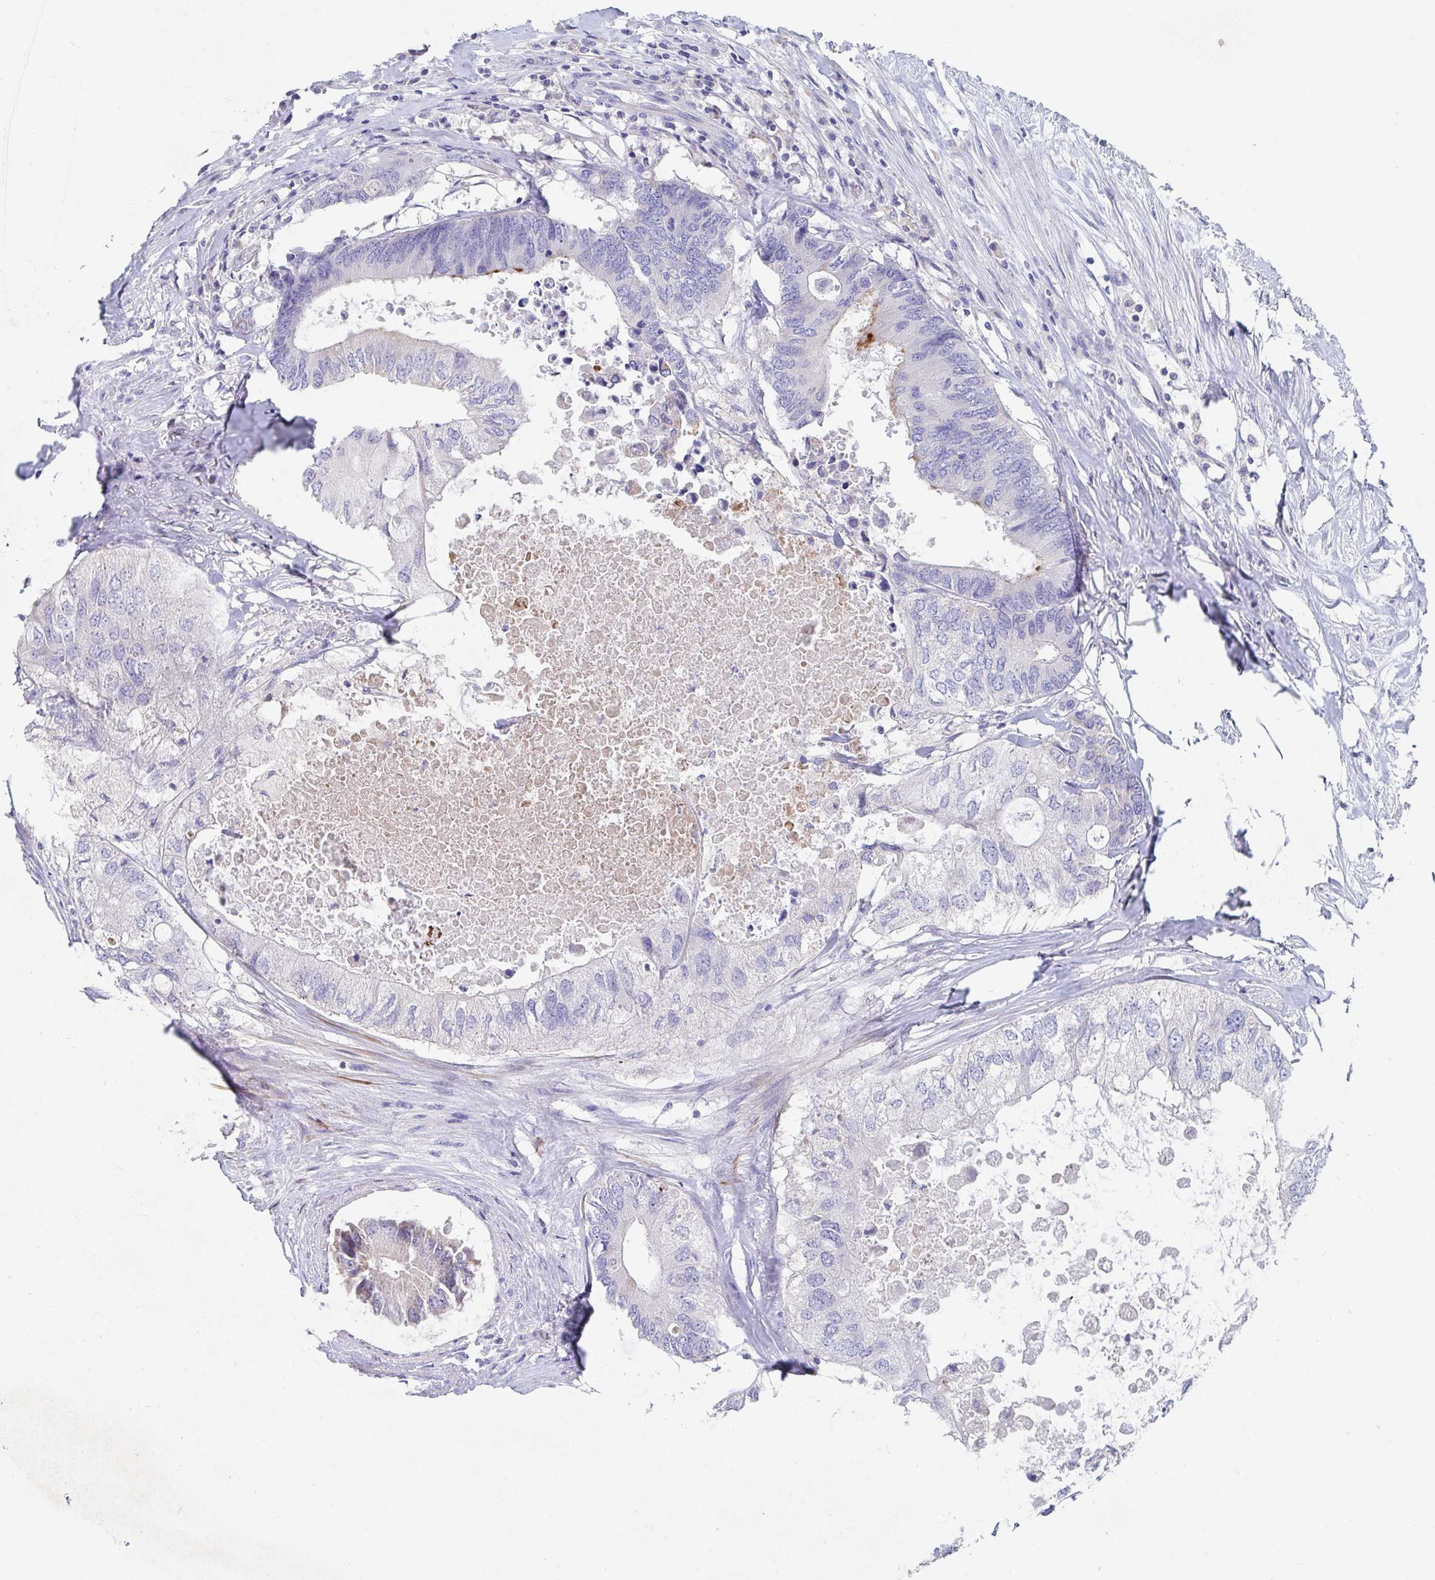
{"staining": {"intensity": "negative", "quantity": "none", "location": "none"}, "tissue": "colorectal cancer", "cell_type": "Tumor cells", "image_type": "cancer", "snomed": [{"axis": "morphology", "description": "Adenocarcinoma, NOS"}, {"axis": "topography", "description": "Colon"}], "caption": "Tumor cells show no significant expression in adenocarcinoma (colorectal).", "gene": "ZNF561", "patient": {"sex": "male", "age": 71}}